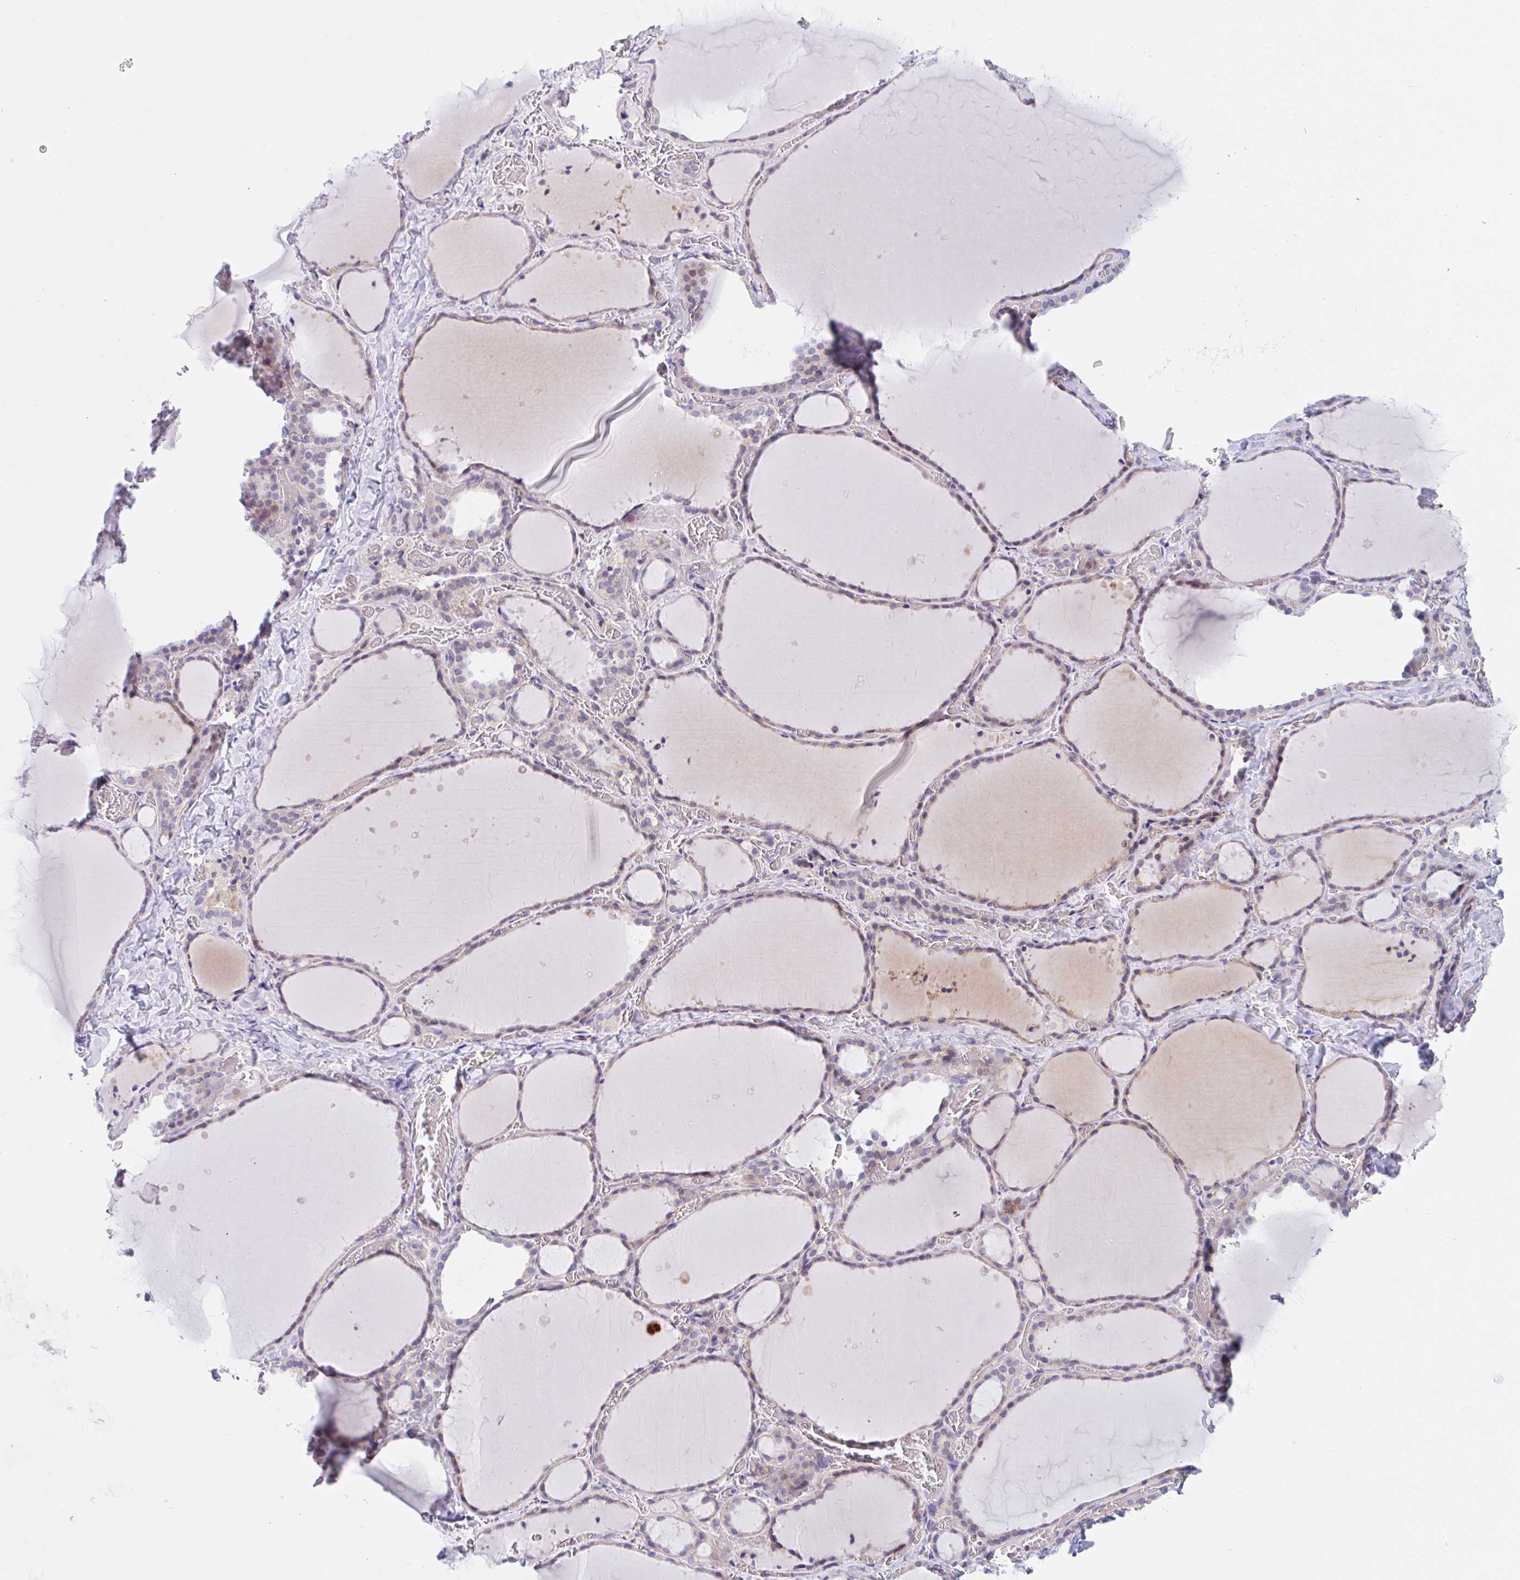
{"staining": {"intensity": "moderate", "quantity": "25%-75%", "location": "cytoplasmic/membranous"}, "tissue": "thyroid gland", "cell_type": "Glandular cells", "image_type": "normal", "snomed": [{"axis": "morphology", "description": "Normal tissue, NOS"}, {"axis": "topography", "description": "Thyroid gland"}], "caption": "Protein positivity by IHC shows moderate cytoplasmic/membranous staining in about 25%-75% of glandular cells in normal thyroid gland.", "gene": "TMEM86A", "patient": {"sex": "female", "age": 36}}